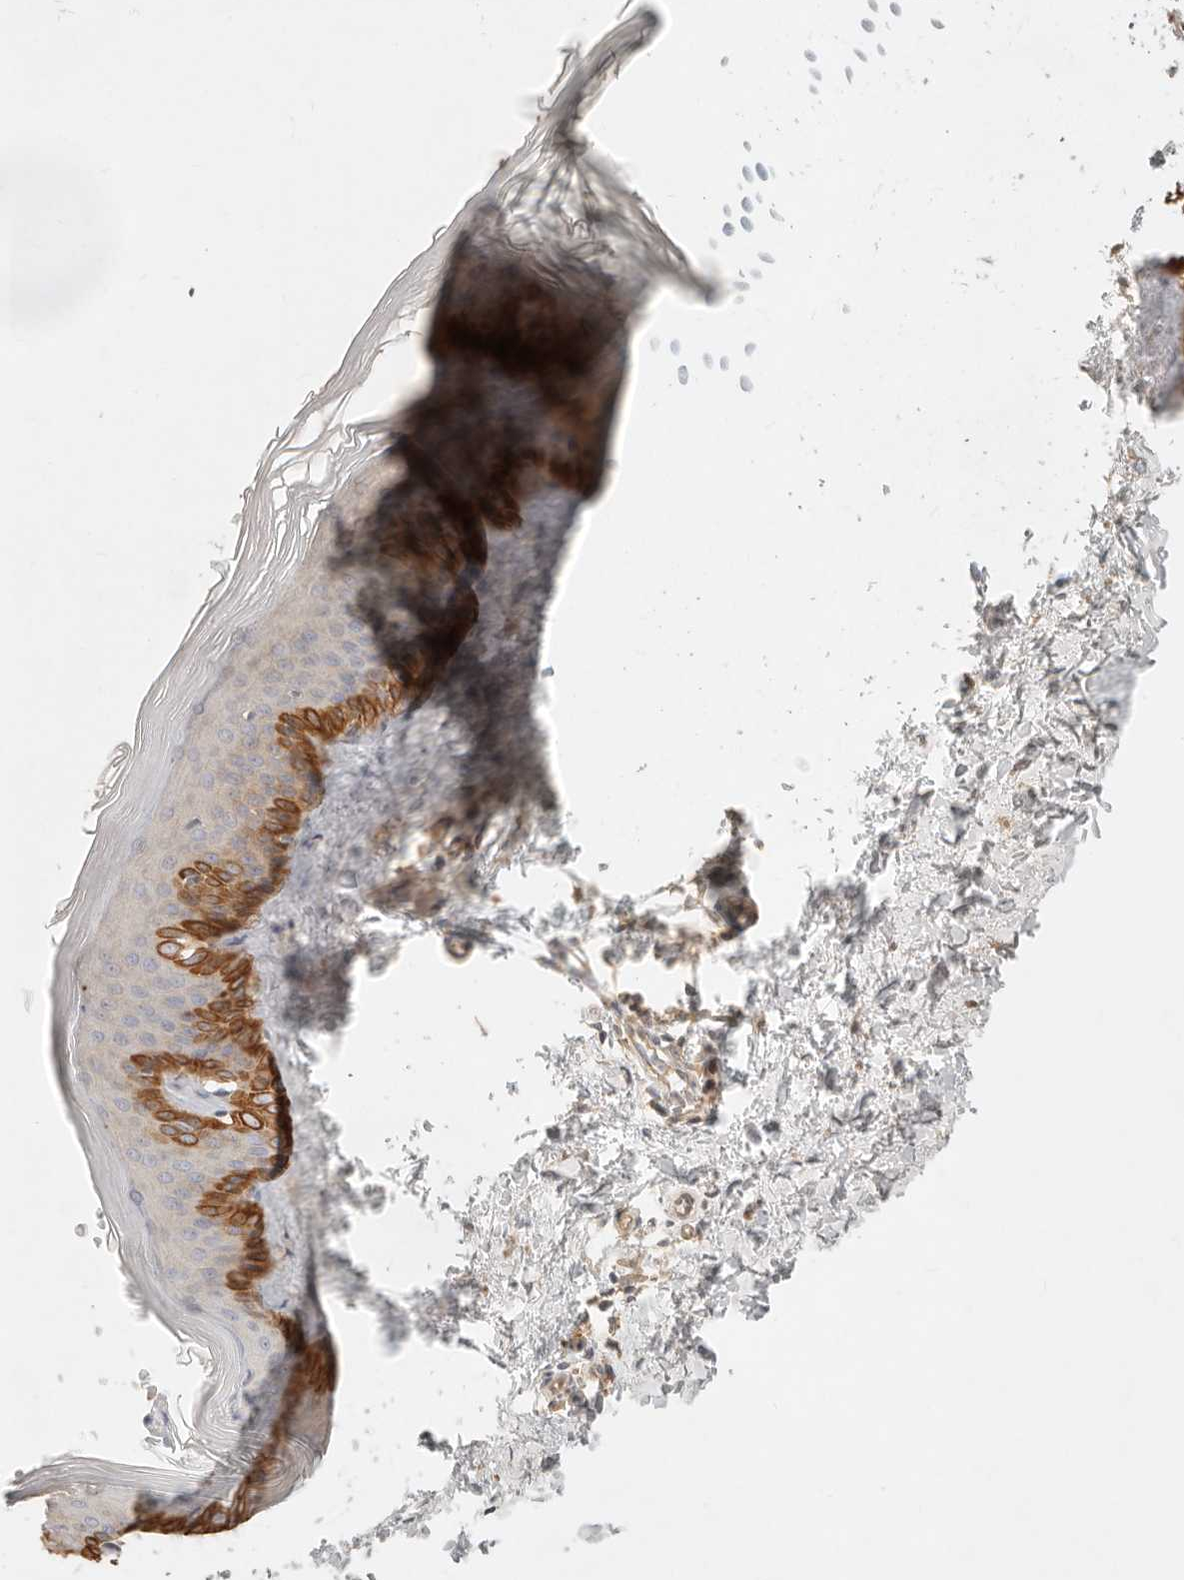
{"staining": {"intensity": "negative", "quantity": "none", "location": "none"}, "tissue": "skin", "cell_type": "Fibroblasts", "image_type": "normal", "snomed": [{"axis": "morphology", "description": "Normal tissue, NOS"}, {"axis": "topography", "description": "Skin"}], "caption": "Fibroblasts show no significant staining in benign skin. The staining is performed using DAB brown chromogen with nuclei counter-stained in using hematoxylin.", "gene": "HECTD3", "patient": {"sex": "female", "age": 27}}